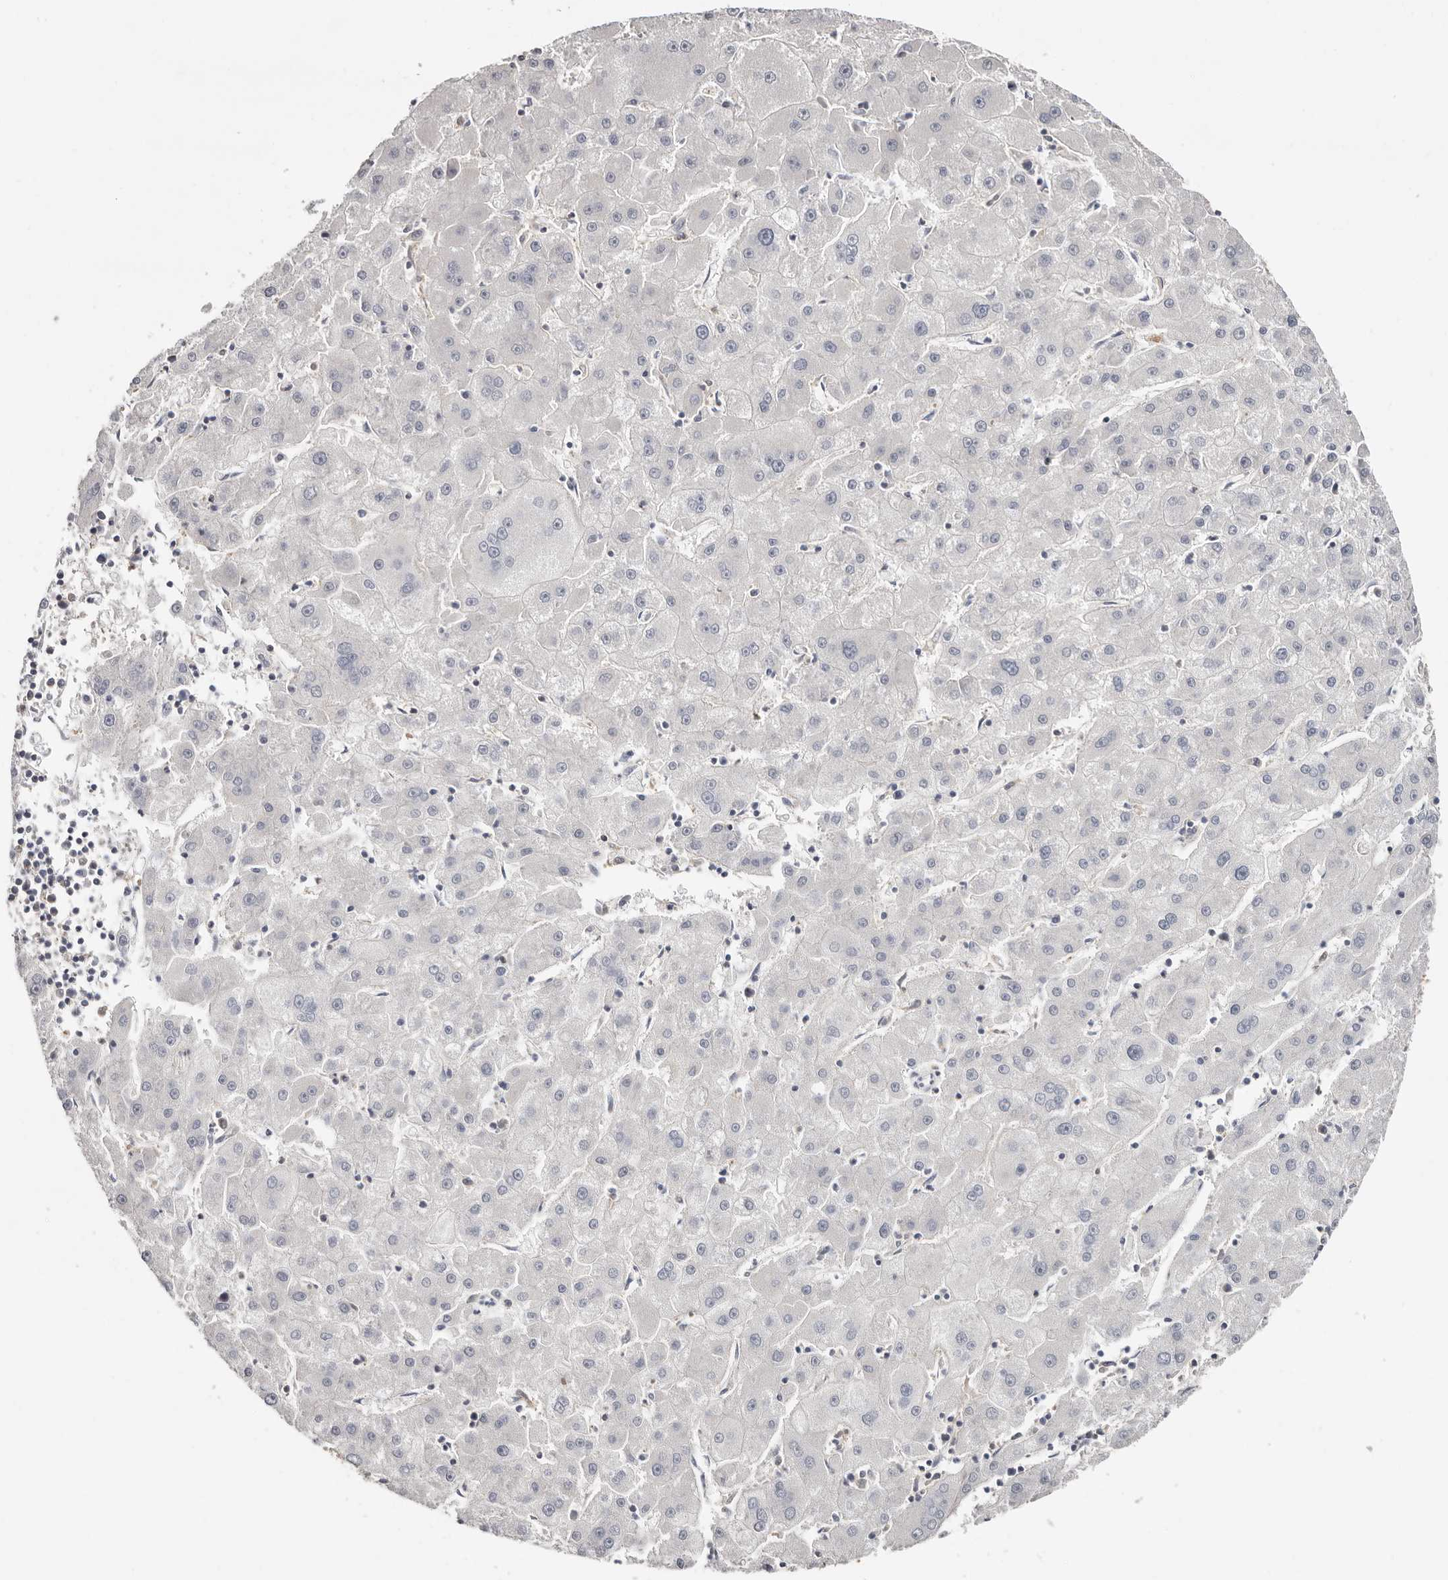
{"staining": {"intensity": "negative", "quantity": "none", "location": "none"}, "tissue": "liver cancer", "cell_type": "Tumor cells", "image_type": "cancer", "snomed": [{"axis": "morphology", "description": "Carcinoma, Hepatocellular, NOS"}, {"axis": "topography", "description": "Liver"}], "caption": "IHC photomicrograph of human liver hepatocellular carcinoma stained for a protein (brown), which reveals no staining in tumor cells. (DAB IHC with hematoxylin counter stain).", "gene": "S100A14", "patient": {"sex": "male", "age": 72}}